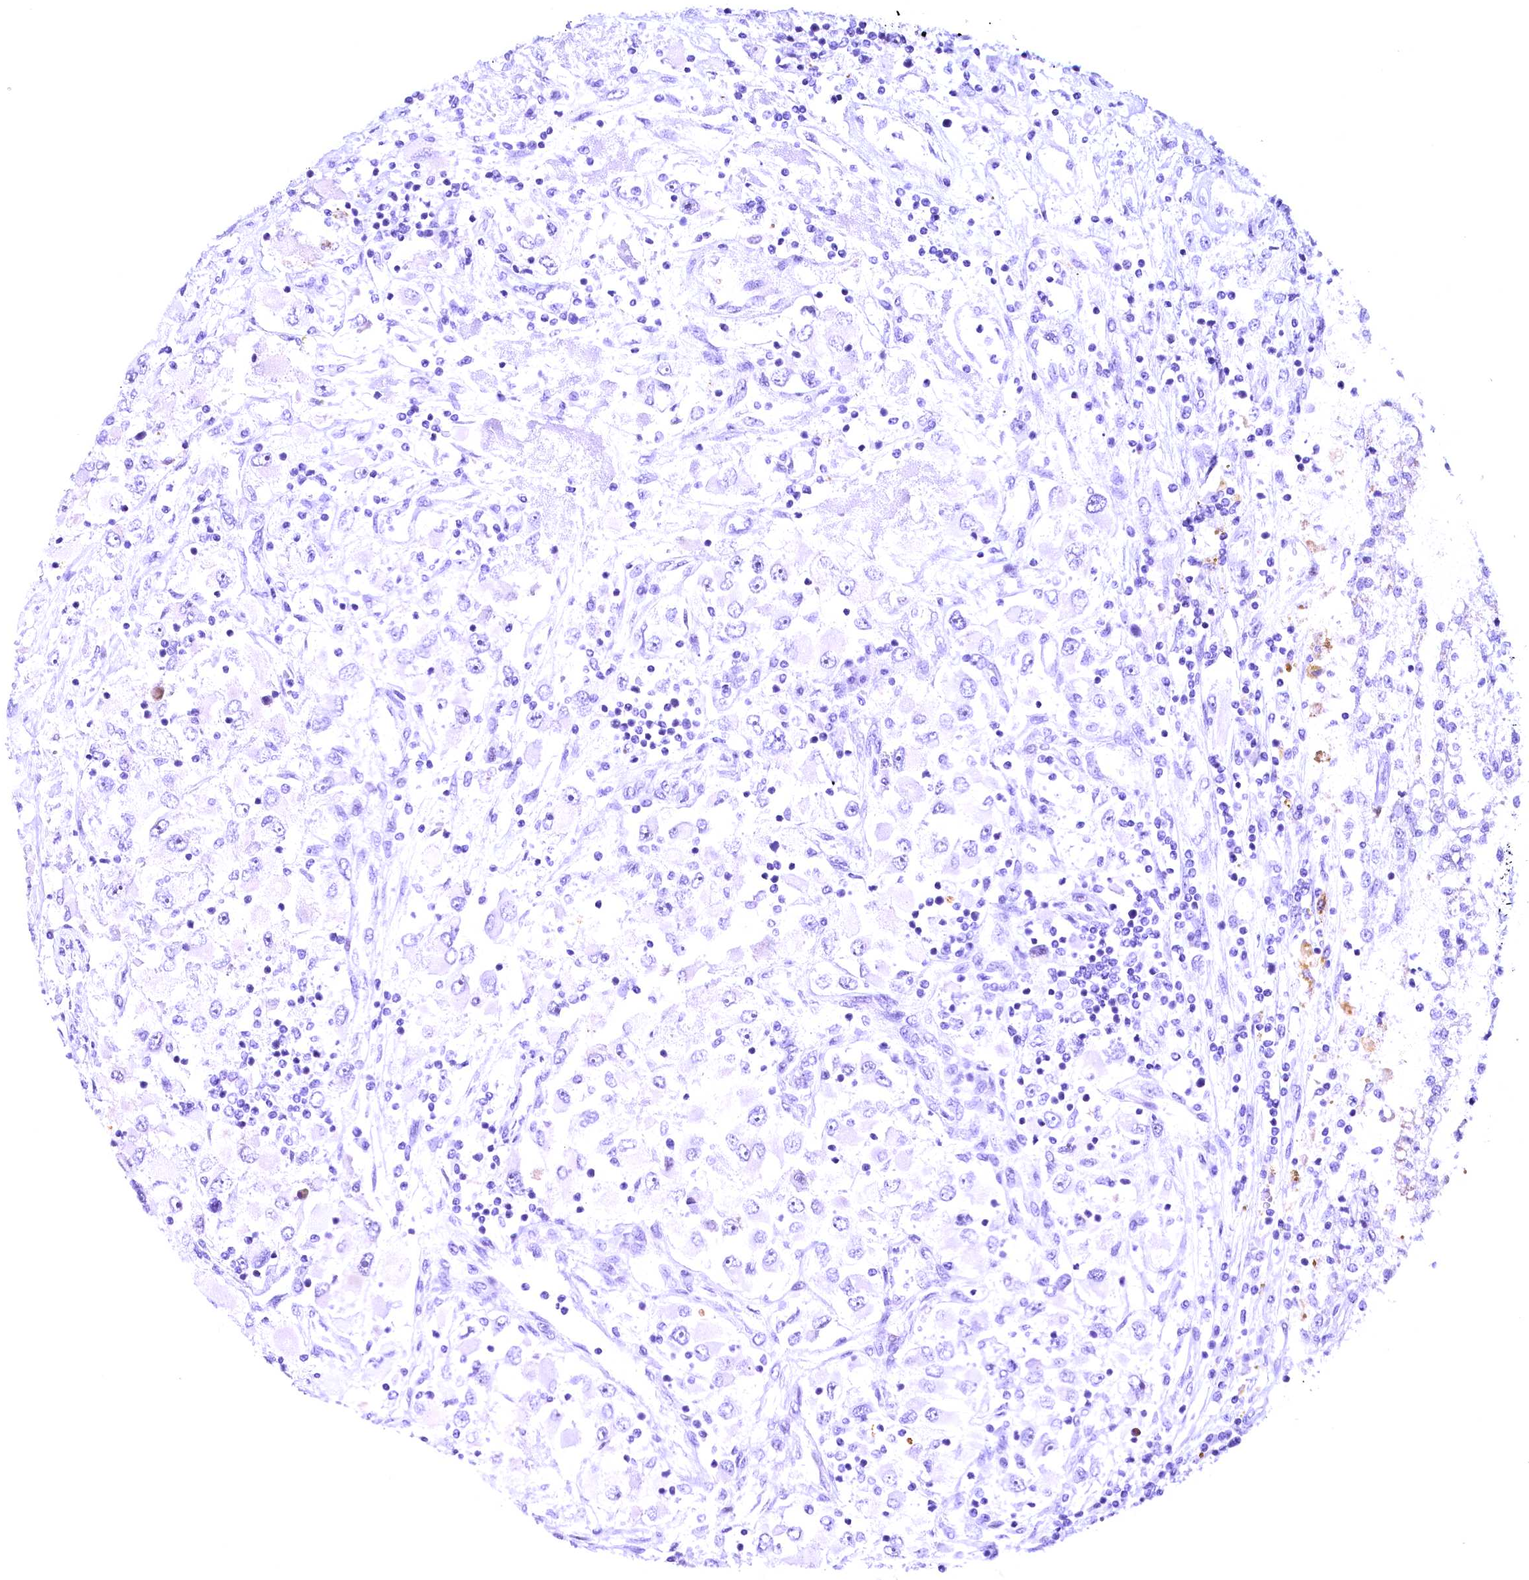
{"staining": {"intensity": "negative", "quantity": "none", "location": "none"}, "tissue": "renal cancer", "cell_type": "Tumor cells", "image_type": "cancer", "snomed": [{"axis": "morphology", "description": "Adenocarcinoma, NOS"}, {"axis": "topography", "description": "Kidney"}], "caption": "The immunohistochemistry (IHC) photomicrograph has no significant positivity in tumor cells of adenocarcinoma (renal) tissue.", "gene": "CCDC106", "patient": {"sex": "female", "age": 52}}